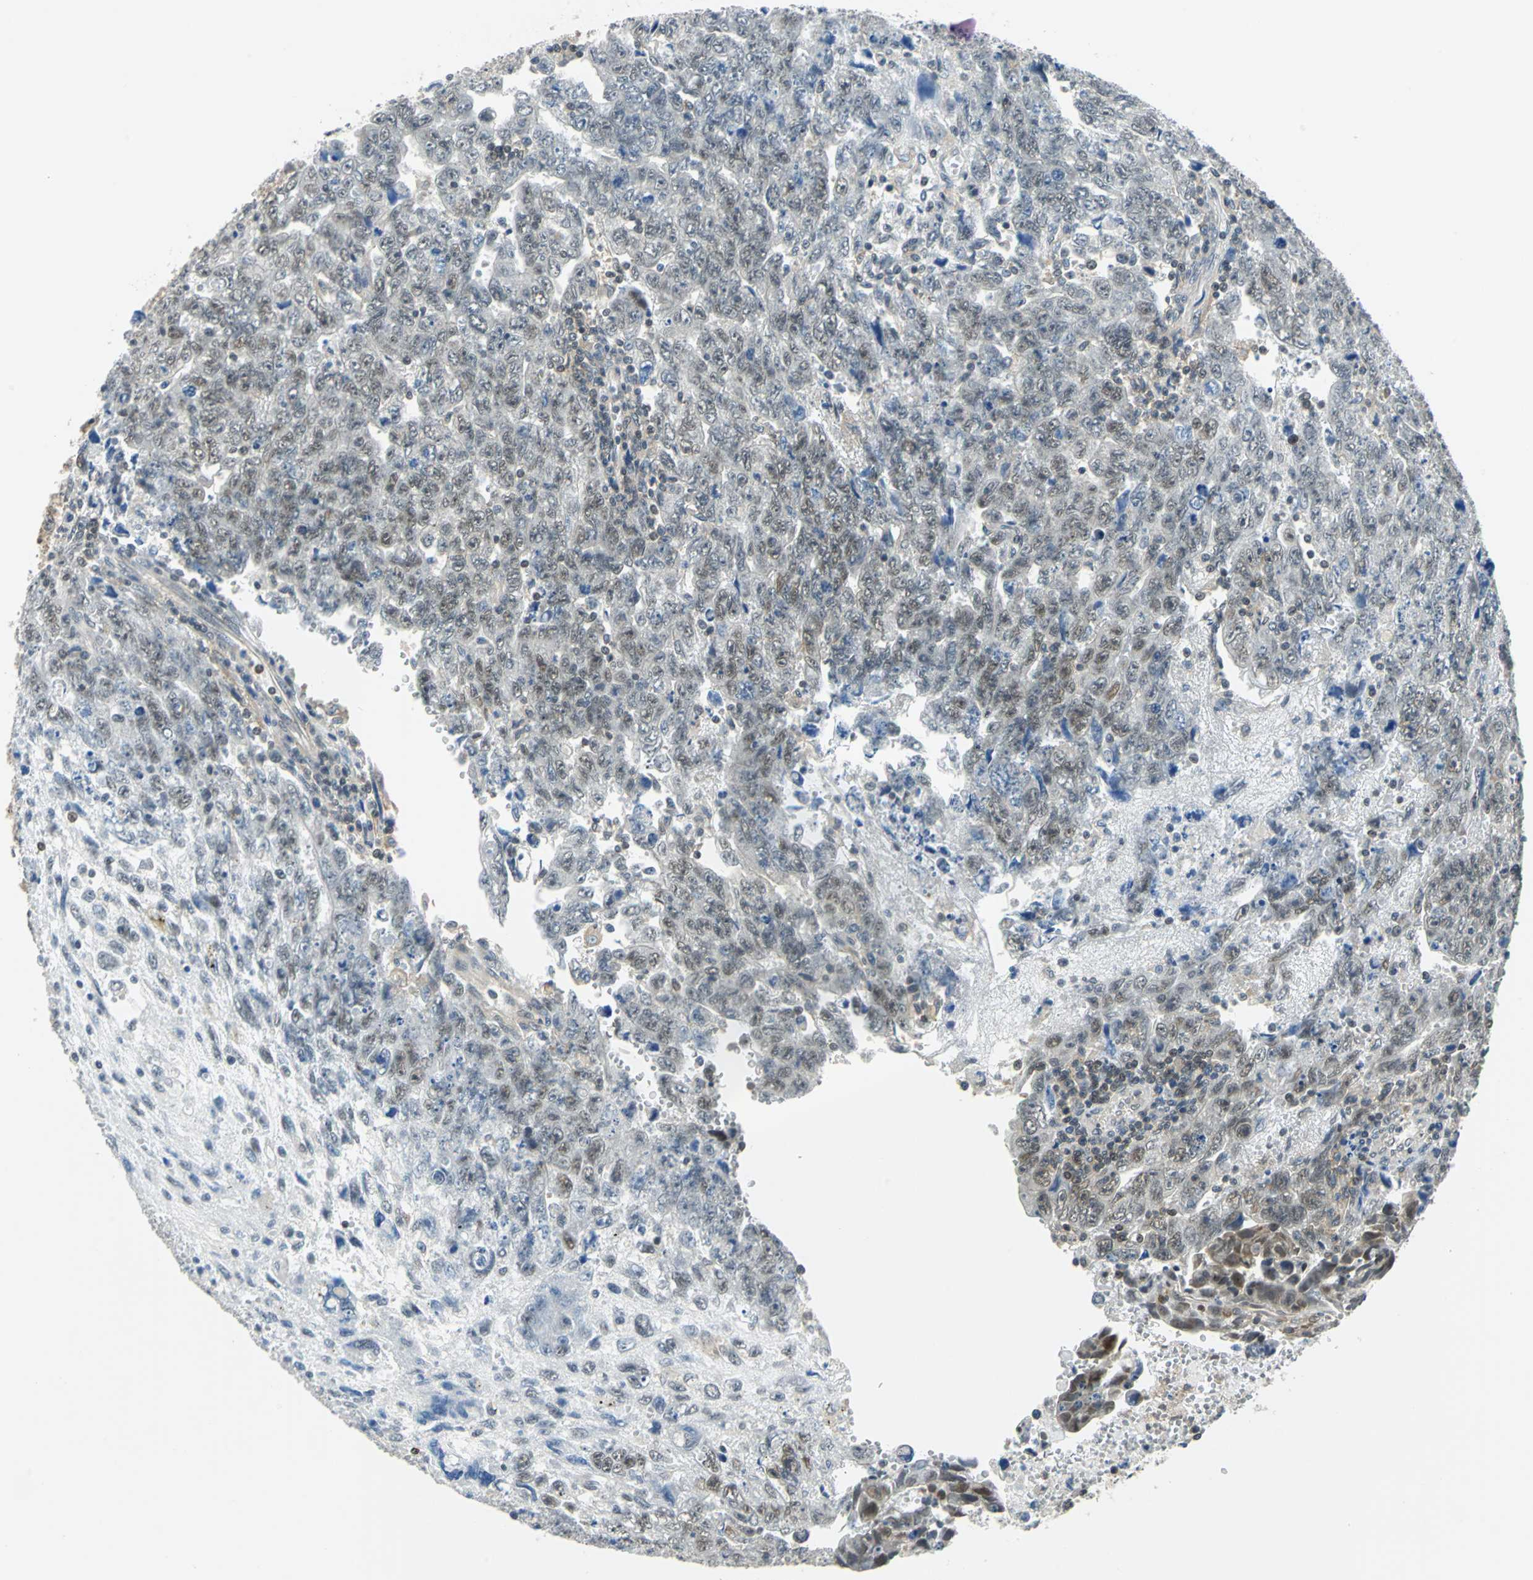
{"staining": {"intensity": "moderate", "quantity": "25%-75%", "location": "nuclear"}, "tissue": "testis cancer", "cell_type": "Tumor cells", "image_type": "cancer", "snomed": [{"axis": "morphology", "description": "Carcinoma, Embryonal, NOS"}, {"axis": "topography", "description": "Testis"}], "caption": "This photomicrograph displays testis embryonal carcinoma stained with immunohistochemistry (IHC) to label a protein in brown. The nuclear of tumor cells show moderate positivity for the protein. Nuclei are counter-stained blue.", "gene": "ARPC3", "patient": {"sex": "male", "age": 28}}